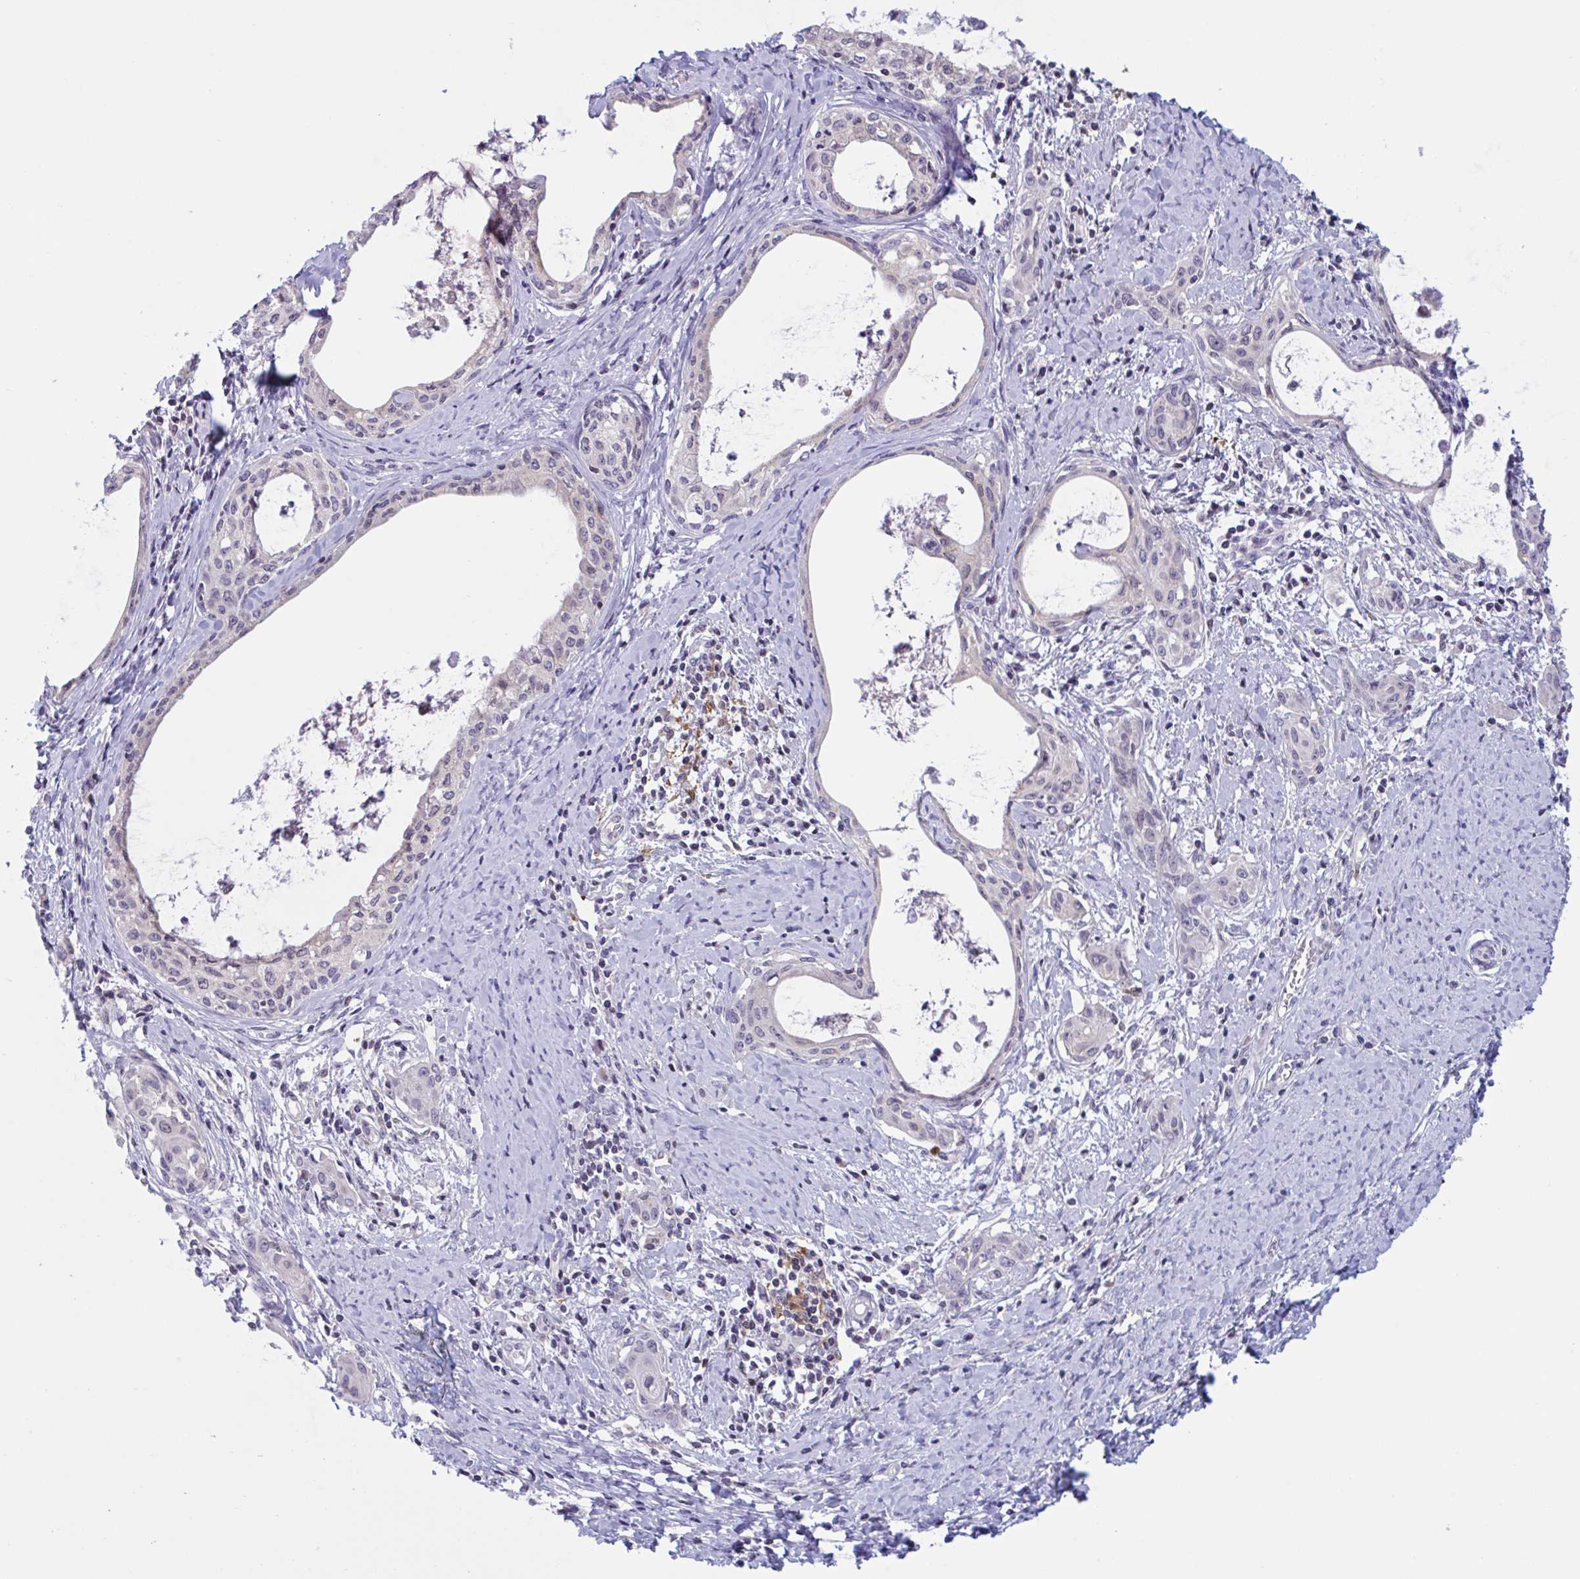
{"staining": {"intensity": "negative", "quantity": "none", "location": "none"}, "tissue": "cervical cancer", "cell_type": "Tumor cells", "image_type": "cancer", "snomed": [{"axis": "morphology", "description": "Squamous cell carcinoma, NOS"}, {"axis": "morphology", "description": "Adenocarcinoma, NOS"}, {"axis": "topography", "description": "Cervix"}], "caption": "IHC photomicrograph of neoplastic tissue: human cervical cancer stained with DAB shows no significant protein staining in tumor cells.", "gene": "SNX11", "patient": {"sex": "female", "age": 52}}